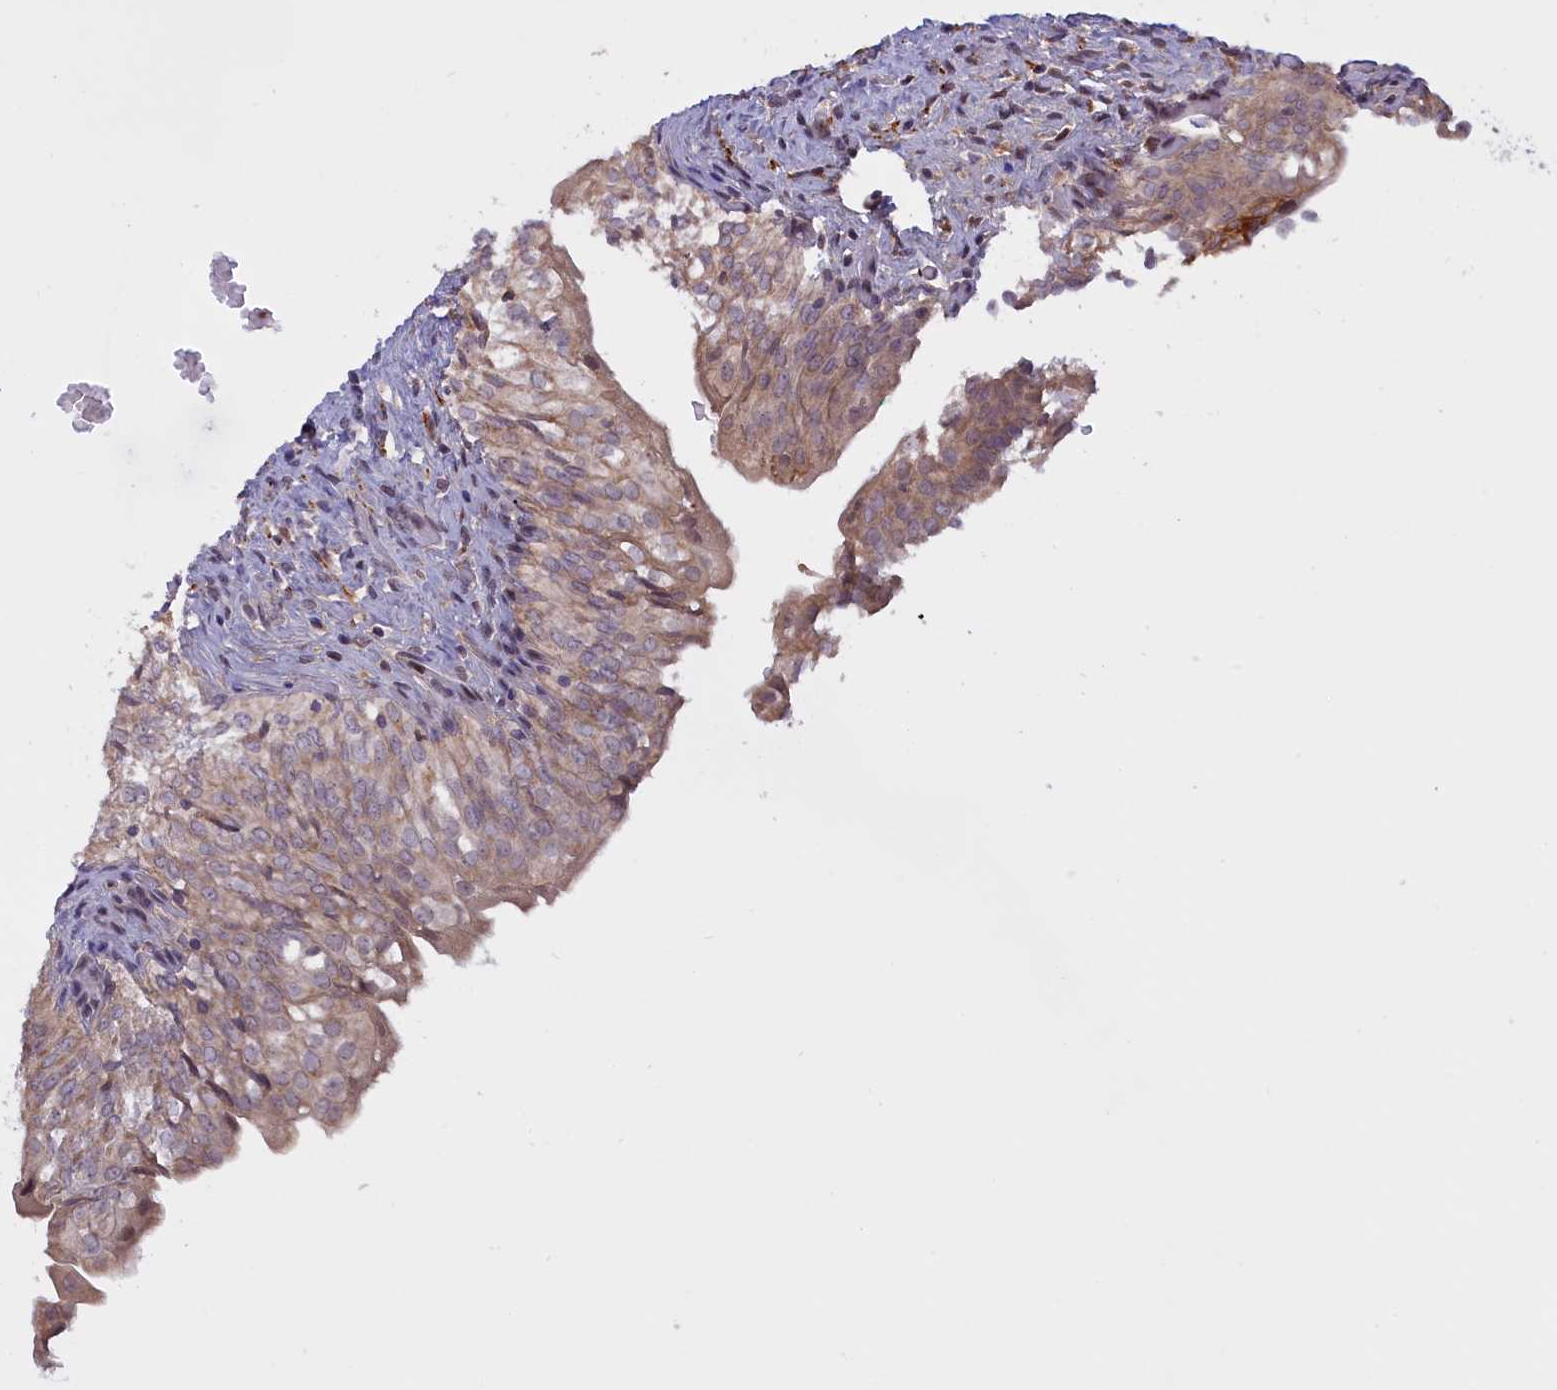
{"staining": {"intensity": "moderate", "quantity": ">75%", "location": "cytoplasmic/membranous"}, "tissue": "urinary bladder", "cell_type": "Urothelial cells", "image_type": "normal", "snomed": [{"axis": "morphology", "description": "Normal tissue, NOS"}, {"axis": "topography", "description": "Urinary bladder"}], "caption": "An IHC image of benign tissue is shown. Protein staining in brown highlights moderate cytoplasmic/membranous positivity in urinary bladder within urothelial cells. (DAB (3,3'-diaminobenzidine) IHC with brightfield microscopy, high magnification).", "gene": "RRAD", "patient": {"sex": "male", "age": 55}}